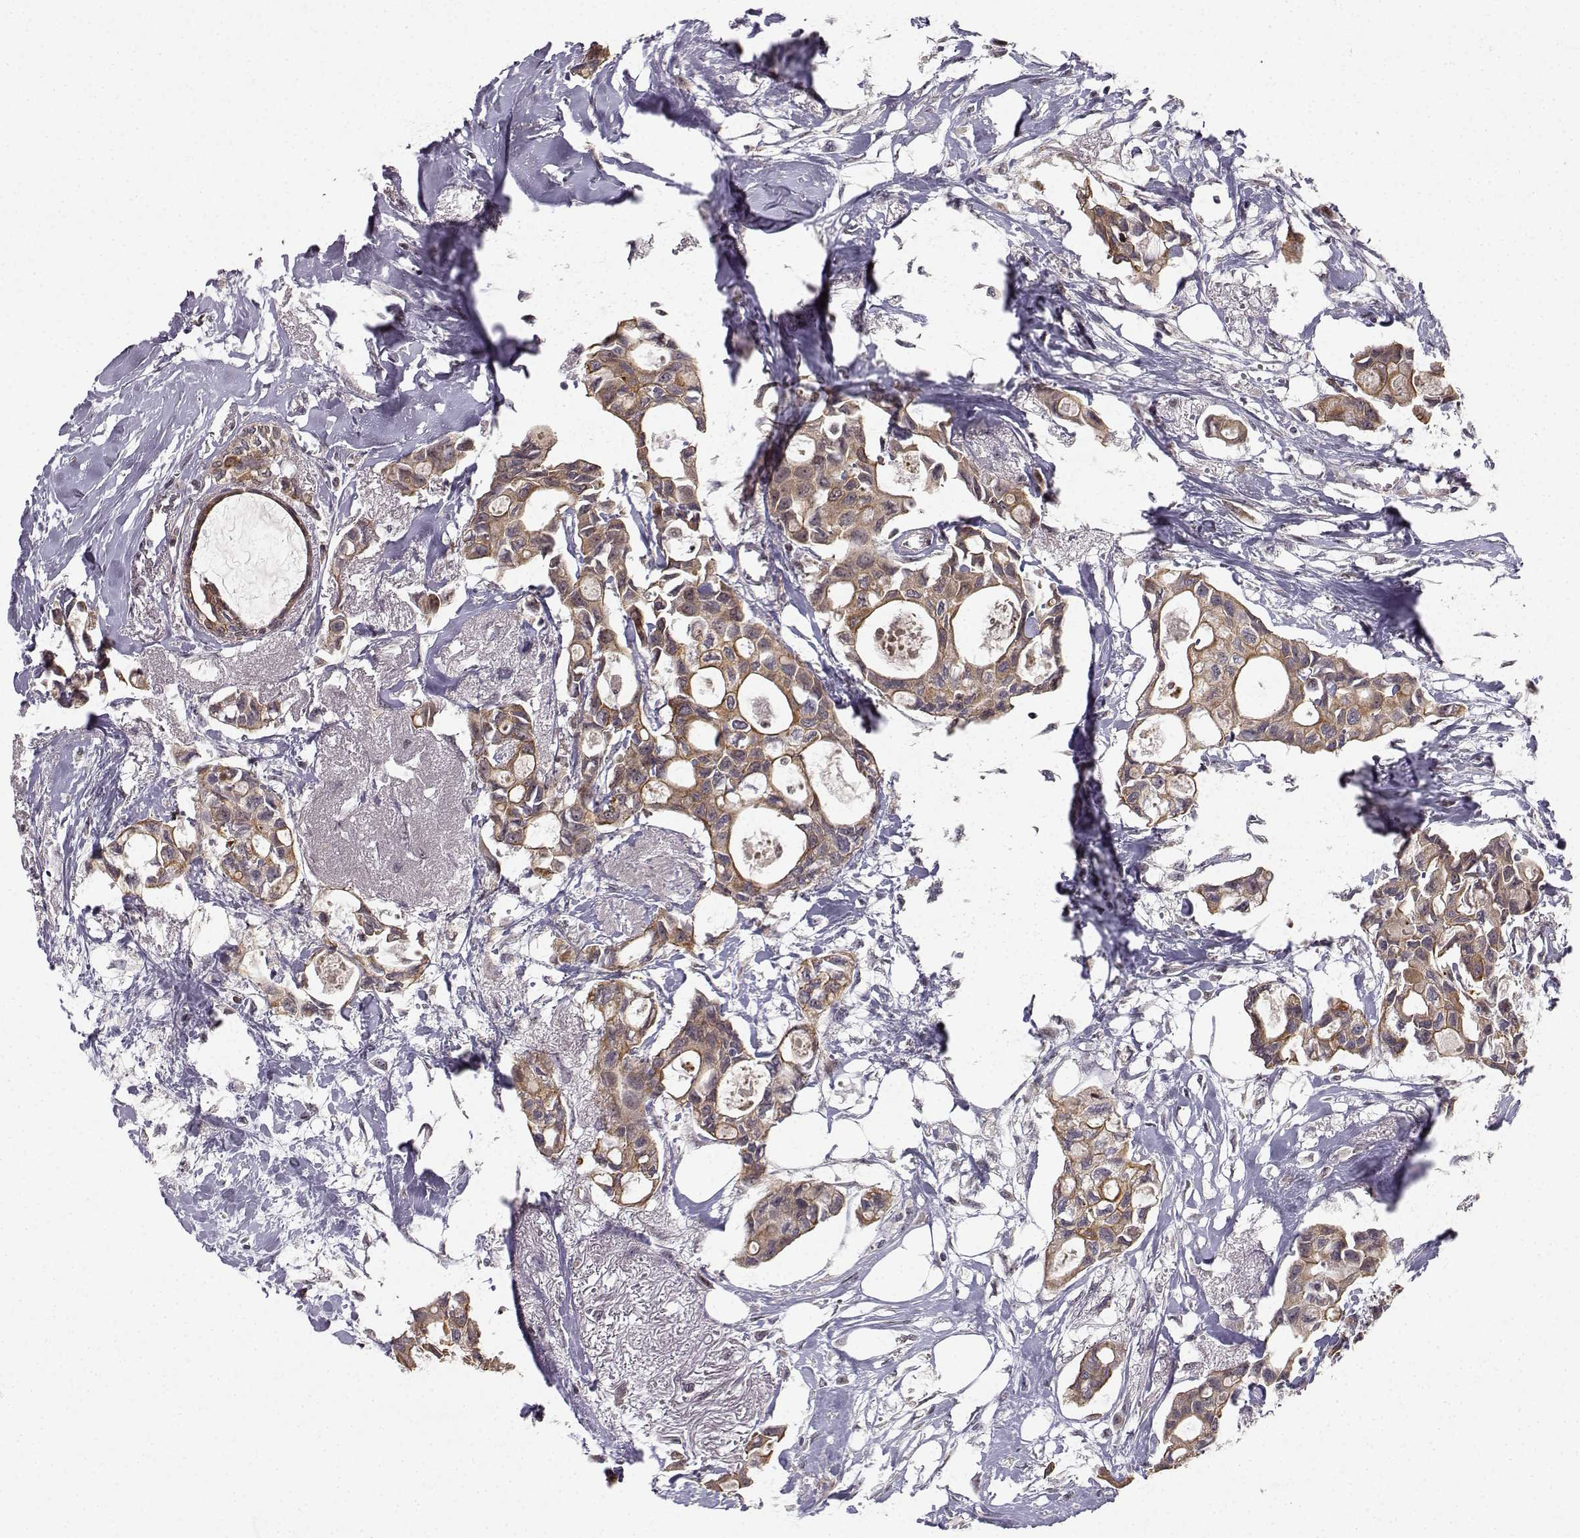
{"staining": {"intensity": "moderate", "quantity": "25%-75%", "location": "cytoplasmic/membranous"}, "tissue": "breast cancer", "cell_type": "Tumor cells", "image_type": "cancer", "snomed": [{"axis": "morphology", "description": "Duct carcinoma"}, {"axis": "topography", "description": "Breast"}], "caption": "Moderate cytoplasmic/membranous expression is identified in approximately 25%-75% of tumor cells in invasive ductal carcinoma (breast).", "gene": "APC", "patient": {"sex": "female", "age": 83}}